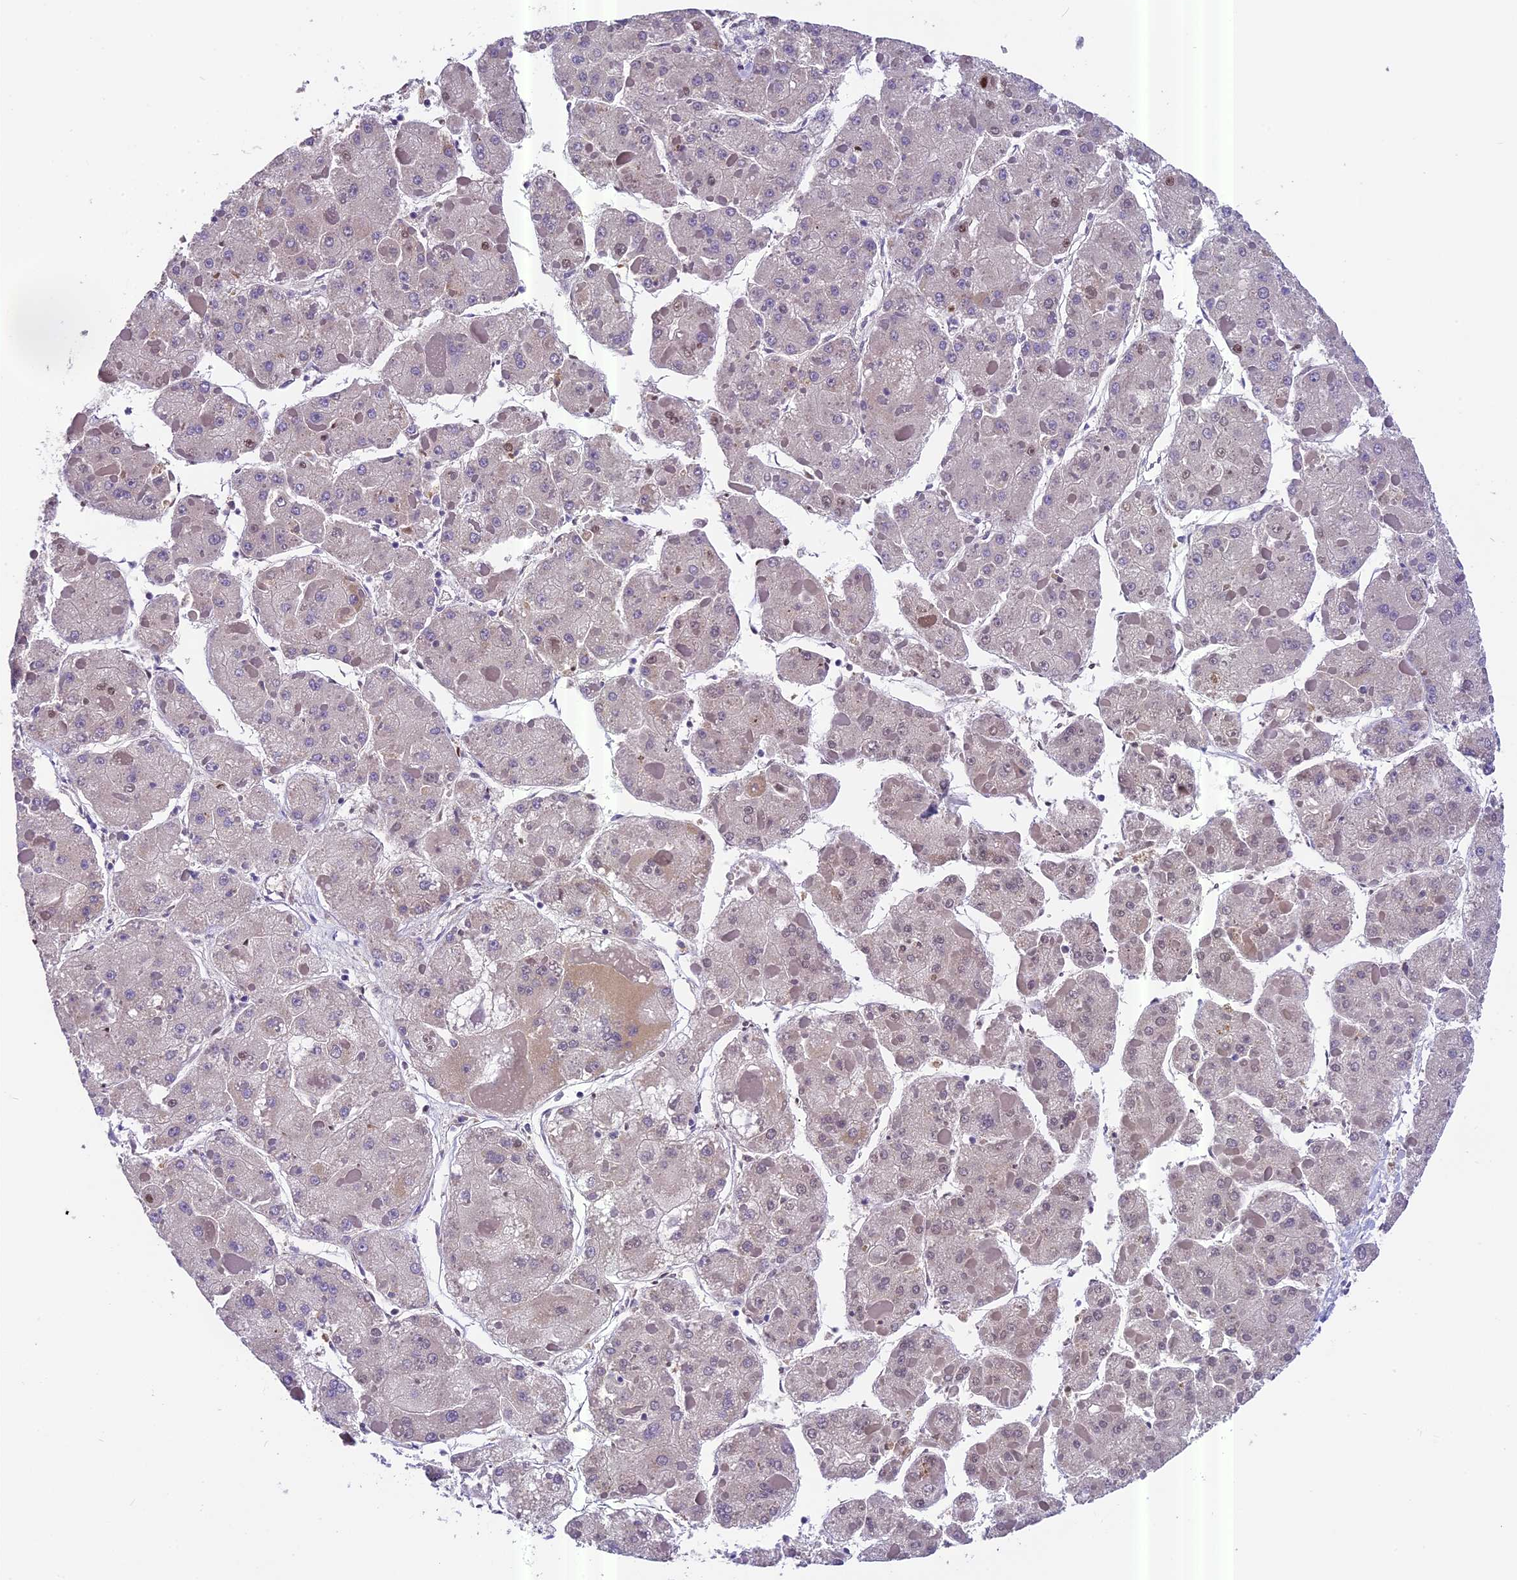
{"staining": {"intensity": "negative", "quantity": "none", "location": "none"}, "tissue": "liver cancer", "cell_type": "Tumor cells", "image_type": "cancer", "snomed": [{"axis": "morphology", "description": "Carcinoma, Hepatocellular, NOS"}, {"axis": "topography", "description": "Liver"}], "caption": "Photomicrograph shows no protein expression in tumor cells of liver cancer (hepatocellular carcinoma) tissue.", "gene": "MGME1", "patient": {"sex": "female", "age": 73}}